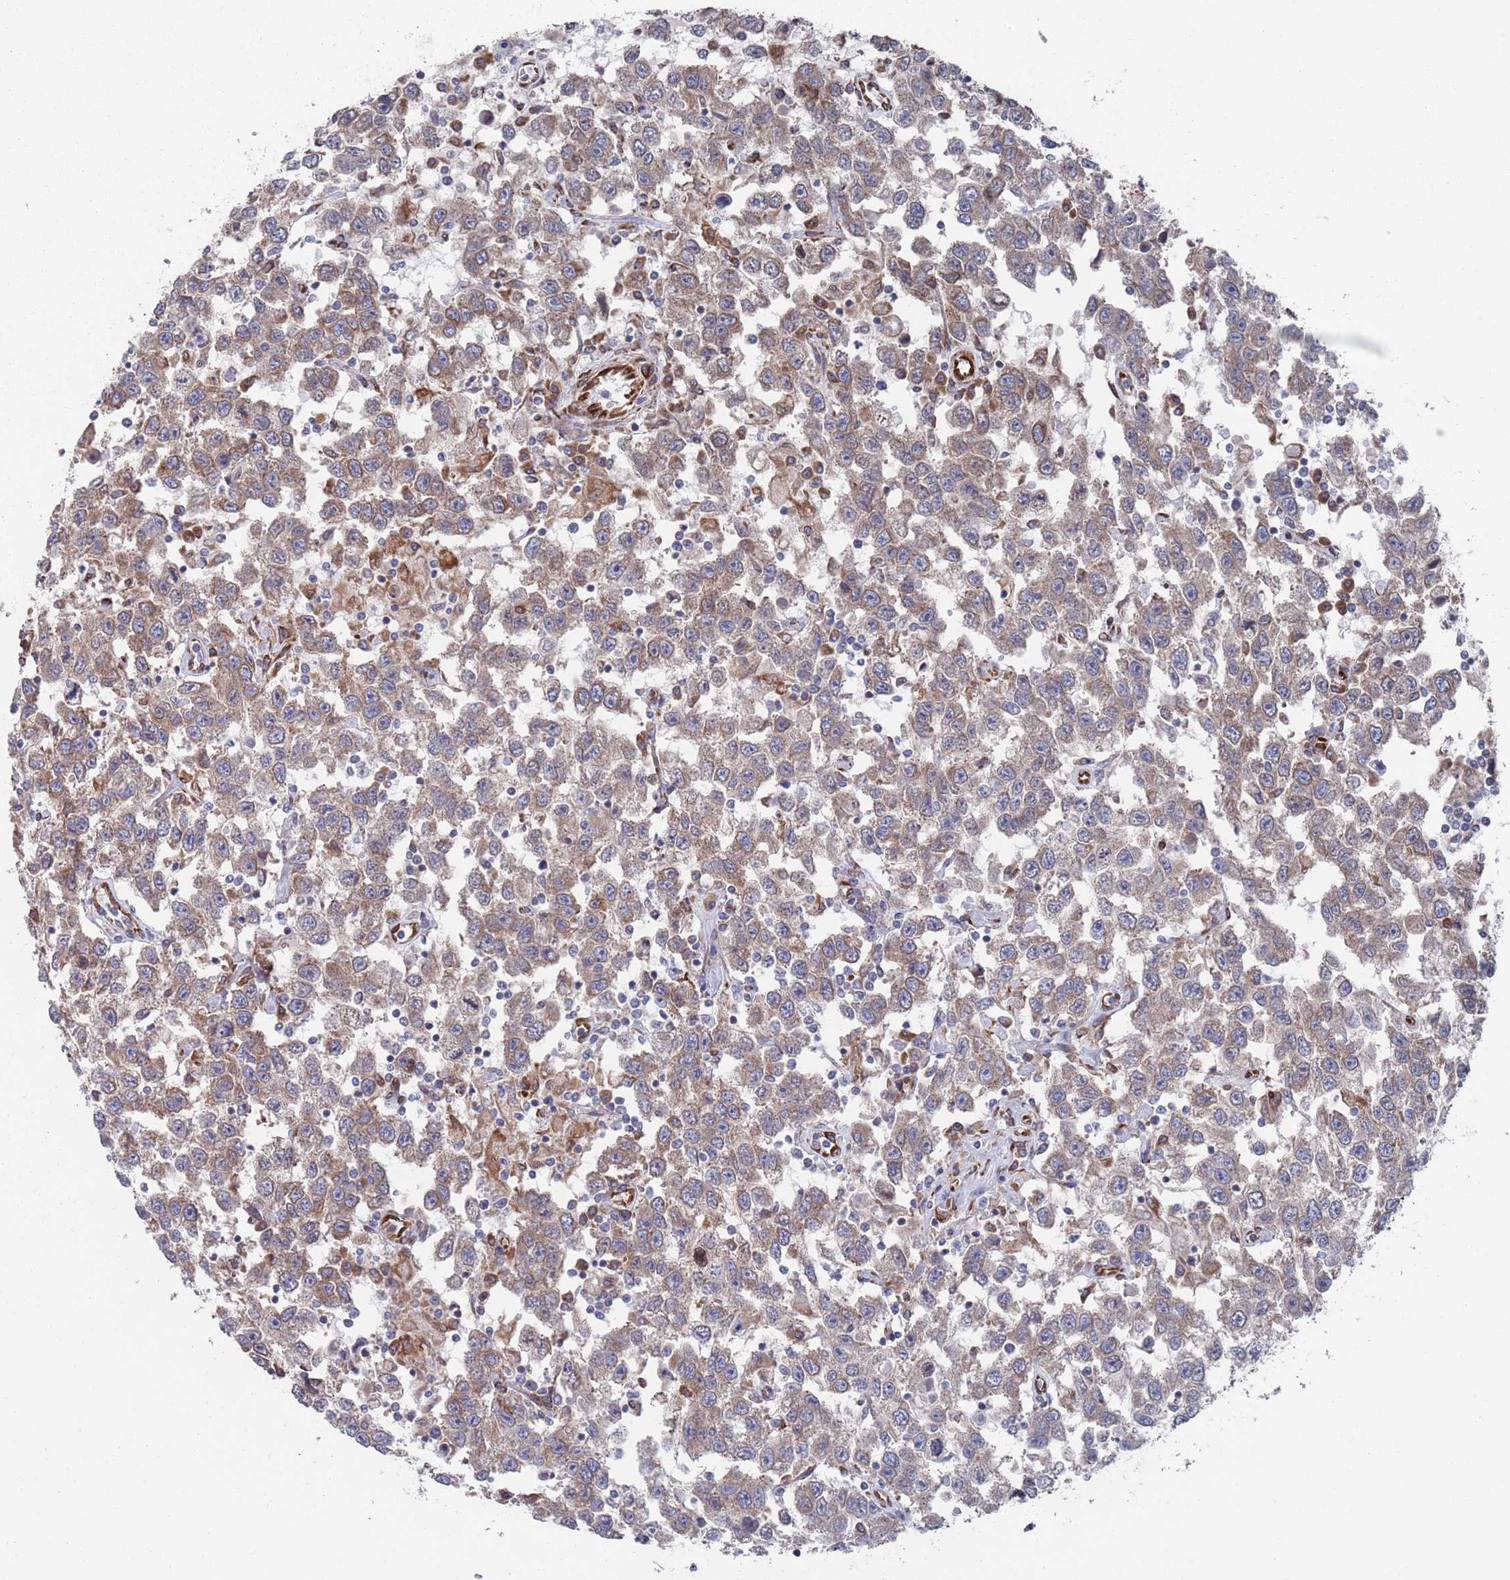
{"staining": {"intensity": "weak", "quantity": "25%-75%", "location": "cytoplasmic/membranous"}, "tissue": "testis cancer", "cell_type": "Tumor cells", "image_type": "cancer", "snomed": [{"axis": "morphology", "description": "Seminoma, NOS"}, {"axis": "topography", "description": "Testis"}], "caption": "Immunohistochemical staining of testis seminoma displays low levels of weak cytoplasmic/membranous positivity in about 25%-75% of tumor cells.", "gene": "CCDC106", "patient": {"sex": "male", "age": 41}}